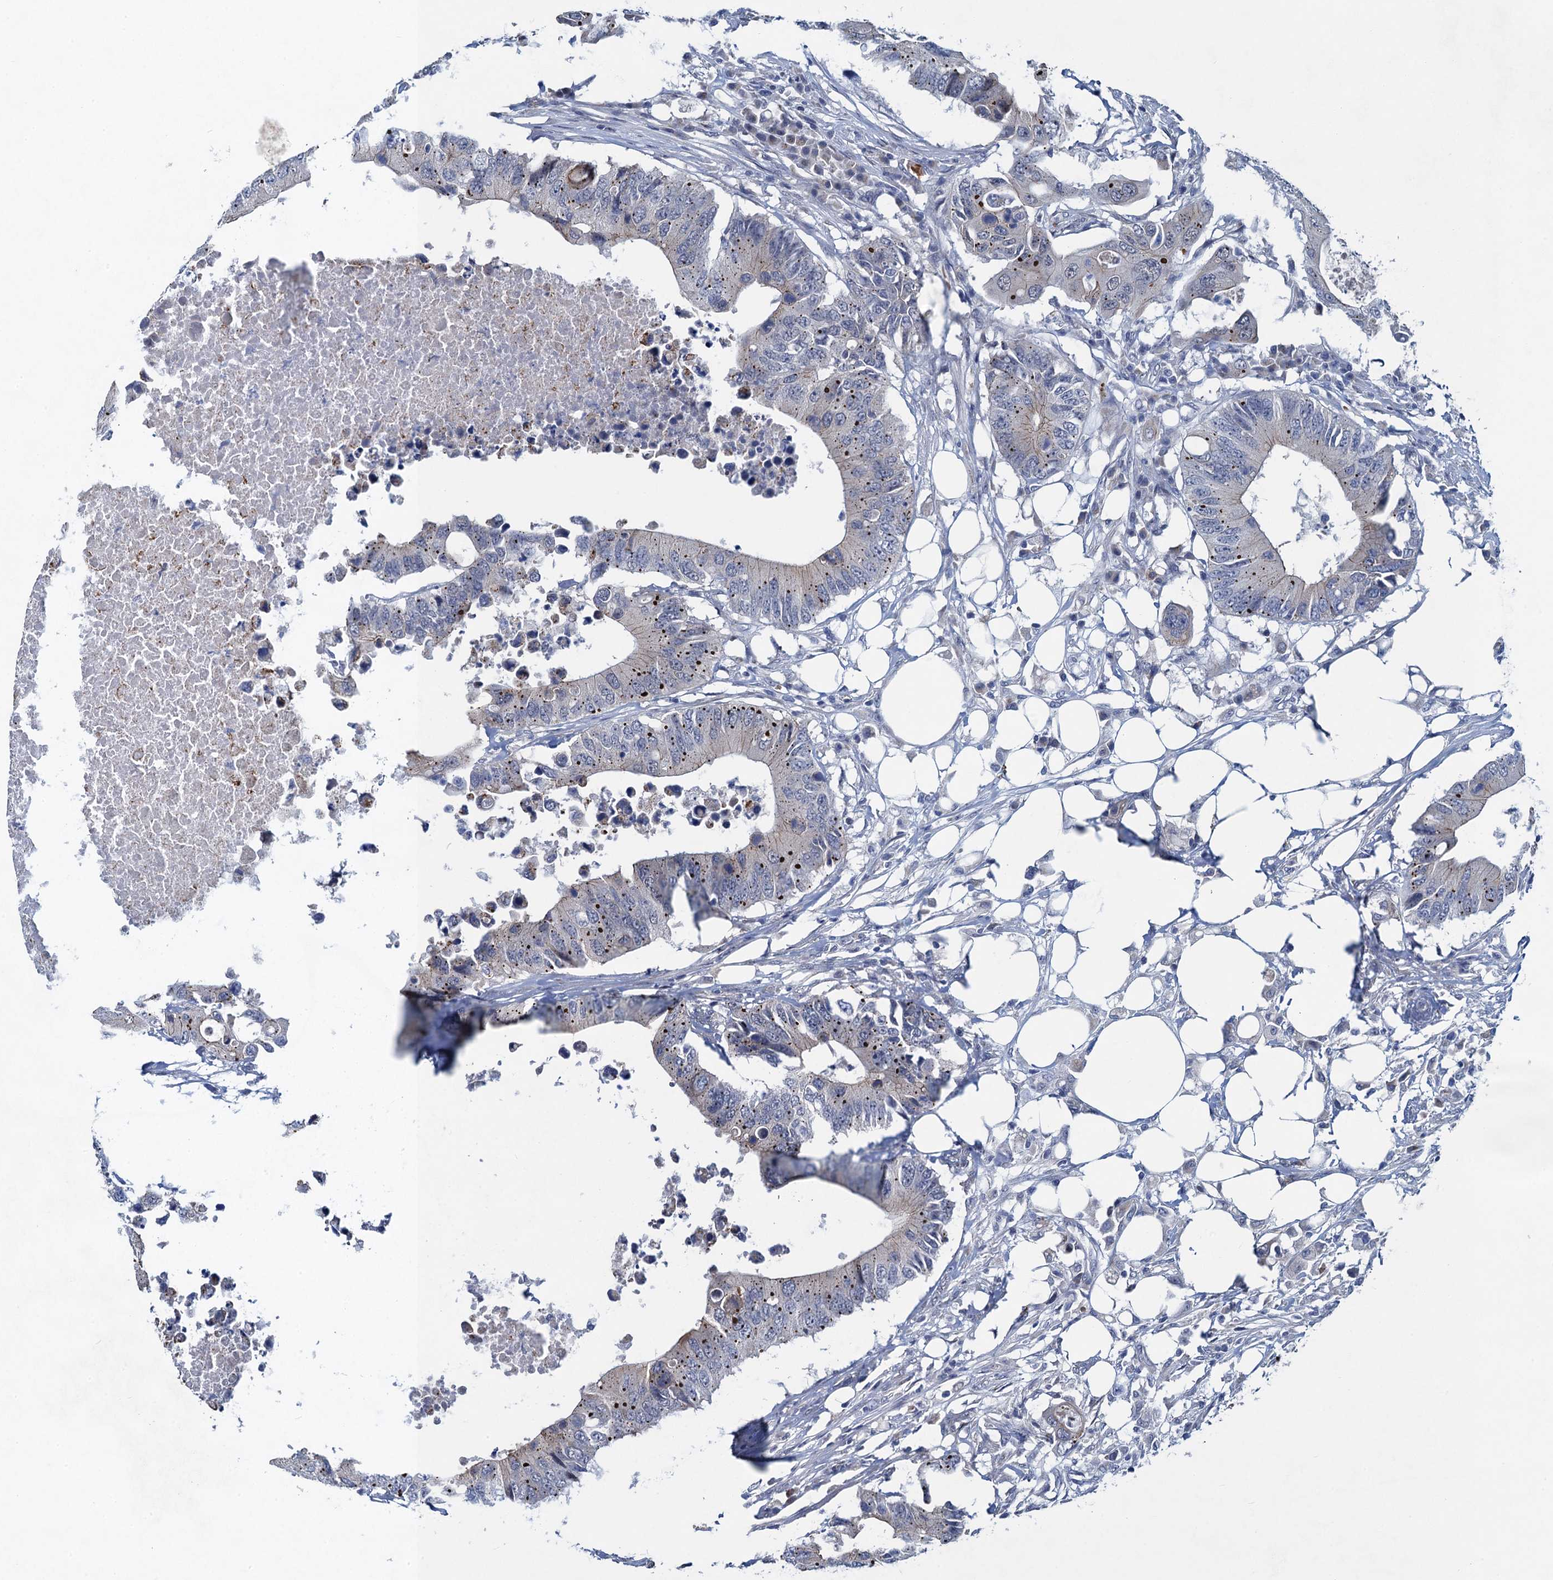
{"staining": {"intensity": "moderate", "quantity": "<25%", "location": "cytoplasmic/membranous"}, "tissue": "colorectal cancer", "cell_type": "Tumor cells", "image_type": "cancer", "snomed": [{"axis": "morphology", "description": "Adenocarcinoma, NOS"}, {"axis": "topography", "description": "Colon"}], "caption": "This histopathology image exhibits colorectal cancer stained with immunohistochemistry (IHC) to label a protein in brown. The cytoplasmic/membranous of tumor cells show moderate positivity for the protein. Nuclei are counter-stained blue.", "gene": "ATOSA", "patient": {"sex": "male", "age": 71}}